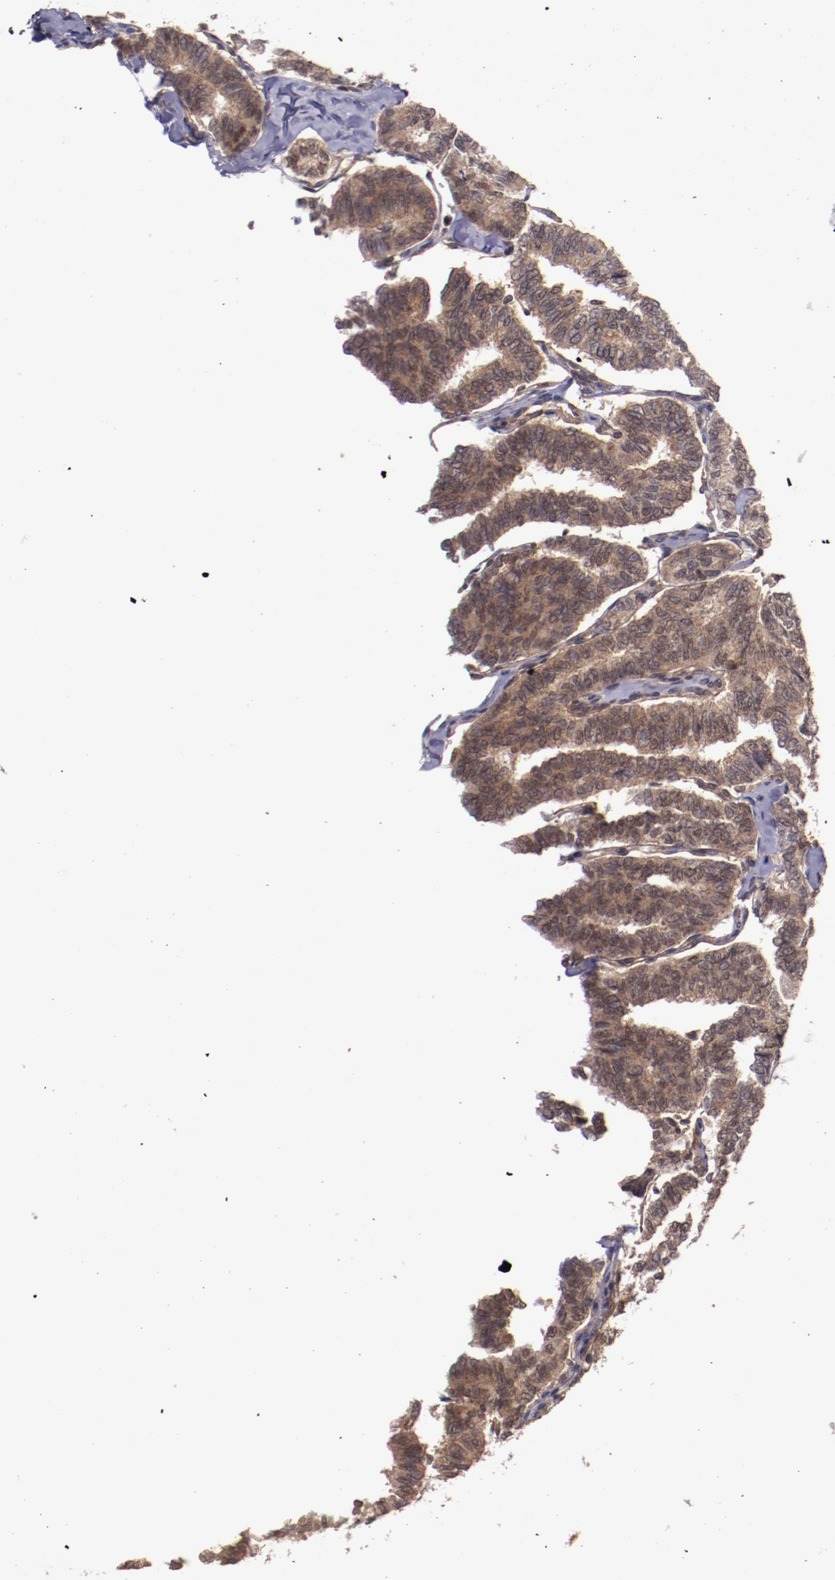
{"staining": {"intensity": "moderate", "quantity": ">75%", "location": "cytoplasmic/membranous"}, "tissue": "thyroid cancer", "cell_type": "Tumor cells", "image_type": "cancer", "snomed": [{"axis": "morphology", "description": "Papillary adenocarcinoma, NOS"}, {"axis": "topography", "description": "Thyroid gland"}], "caption": "Approximately >75% of tumor cells in papillary adenocarcinoma (thyroid) exhibit moderate cytoplasmic/membranous protein staining as visualized by brown immunohistochemical staining.", "gene": "FTSJ1", "patient": {"sex": "female", "age": 35}}